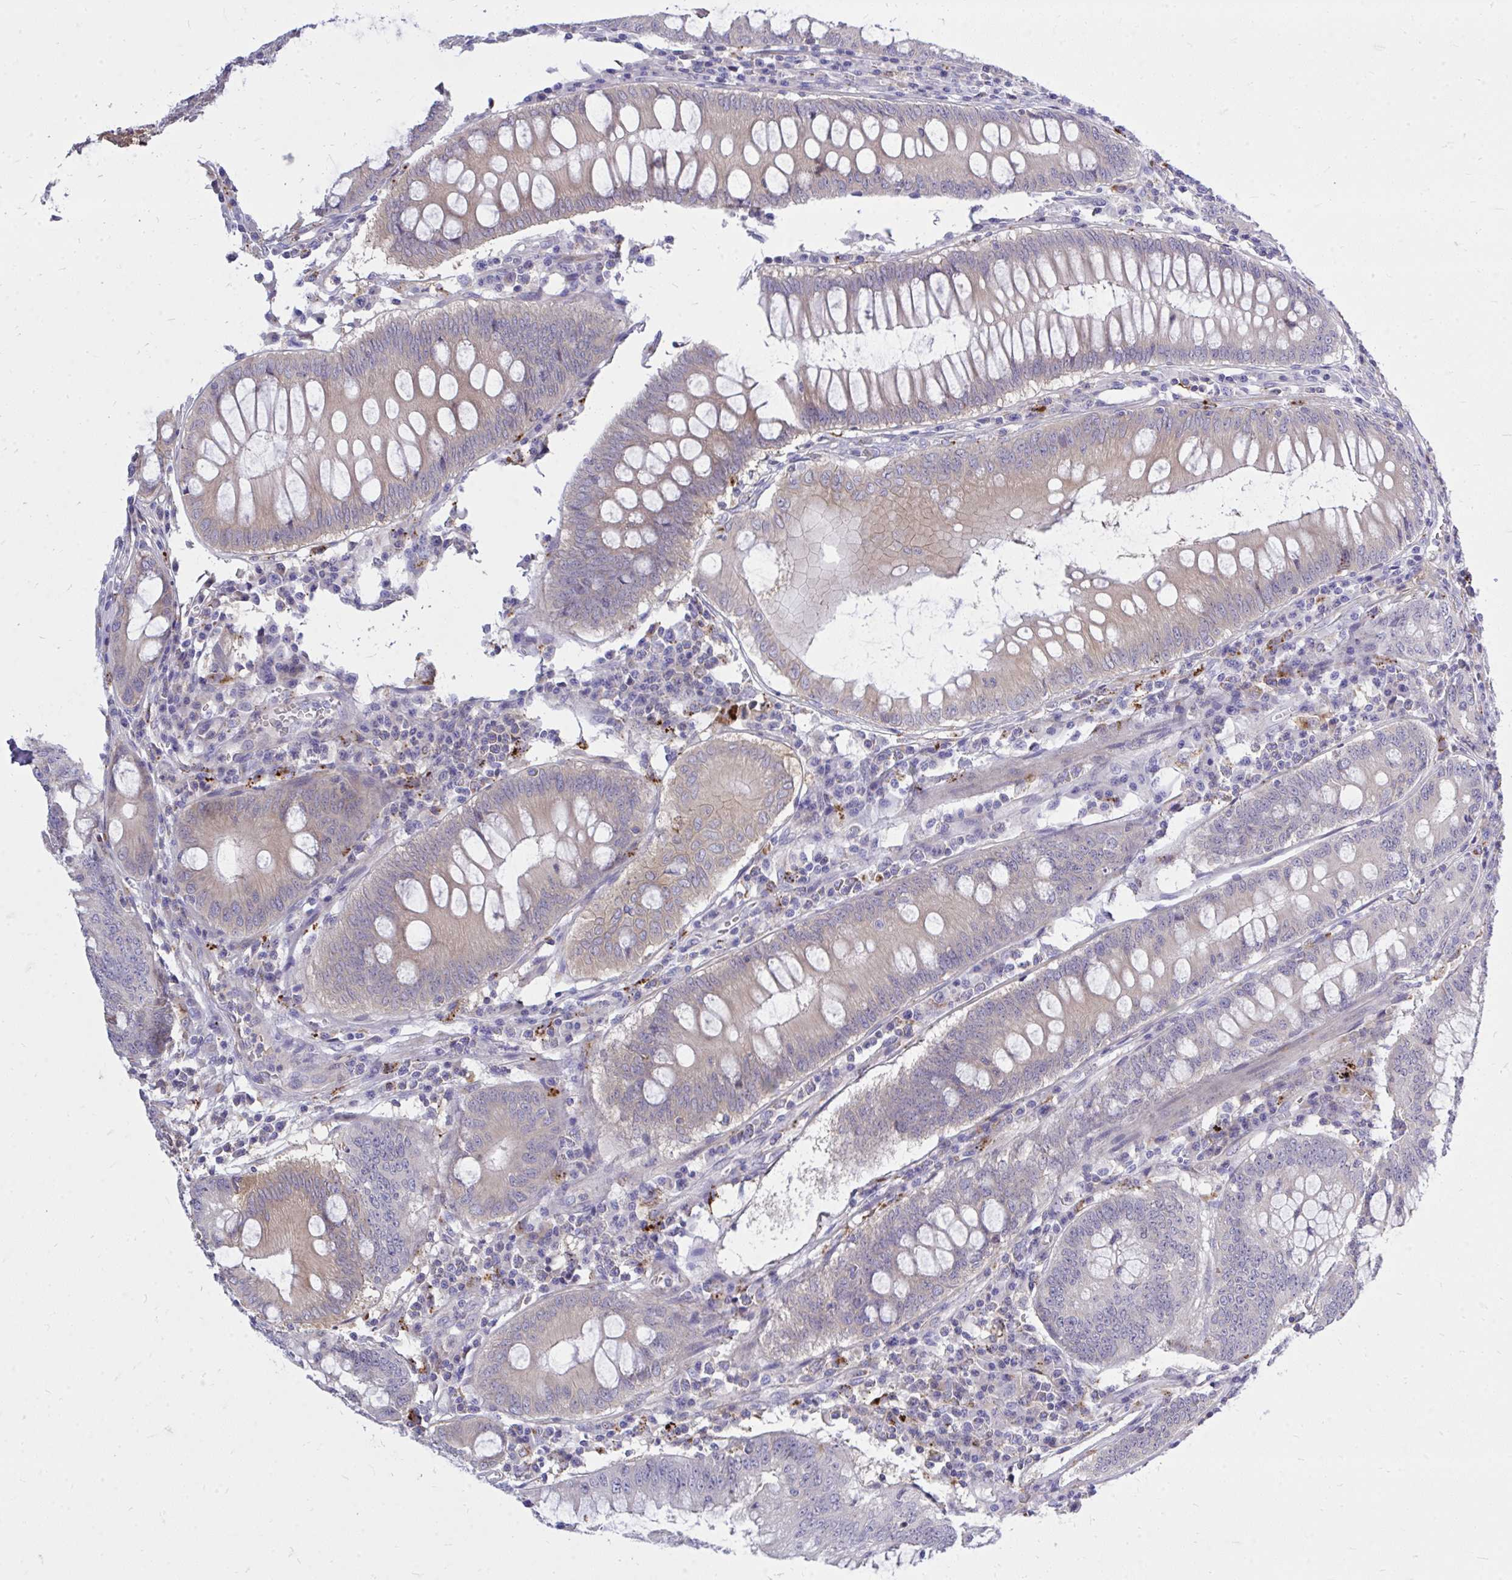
{"staining": {"intensity": "weak", "quantity": "25%-75%", "location": "cytoplasmic/membranous"}, "tissue": "colorectal cancer", "cell_type": "Tumor cells", "image_type": "cancer", "snomed": [{"axis": "morphology", "description": "Adenocarcinoma, NOS"}, {"axis": "topography", "description": "Colon"}], "caption": "Tumor cells exhibit weak cytoplasmic/membranous expression in approximately 25%-75% of cells in colorectal cancer (adenocarcinoma).", "gene": "TP53I11", "patient": {"sex": "male", "age": 62}}